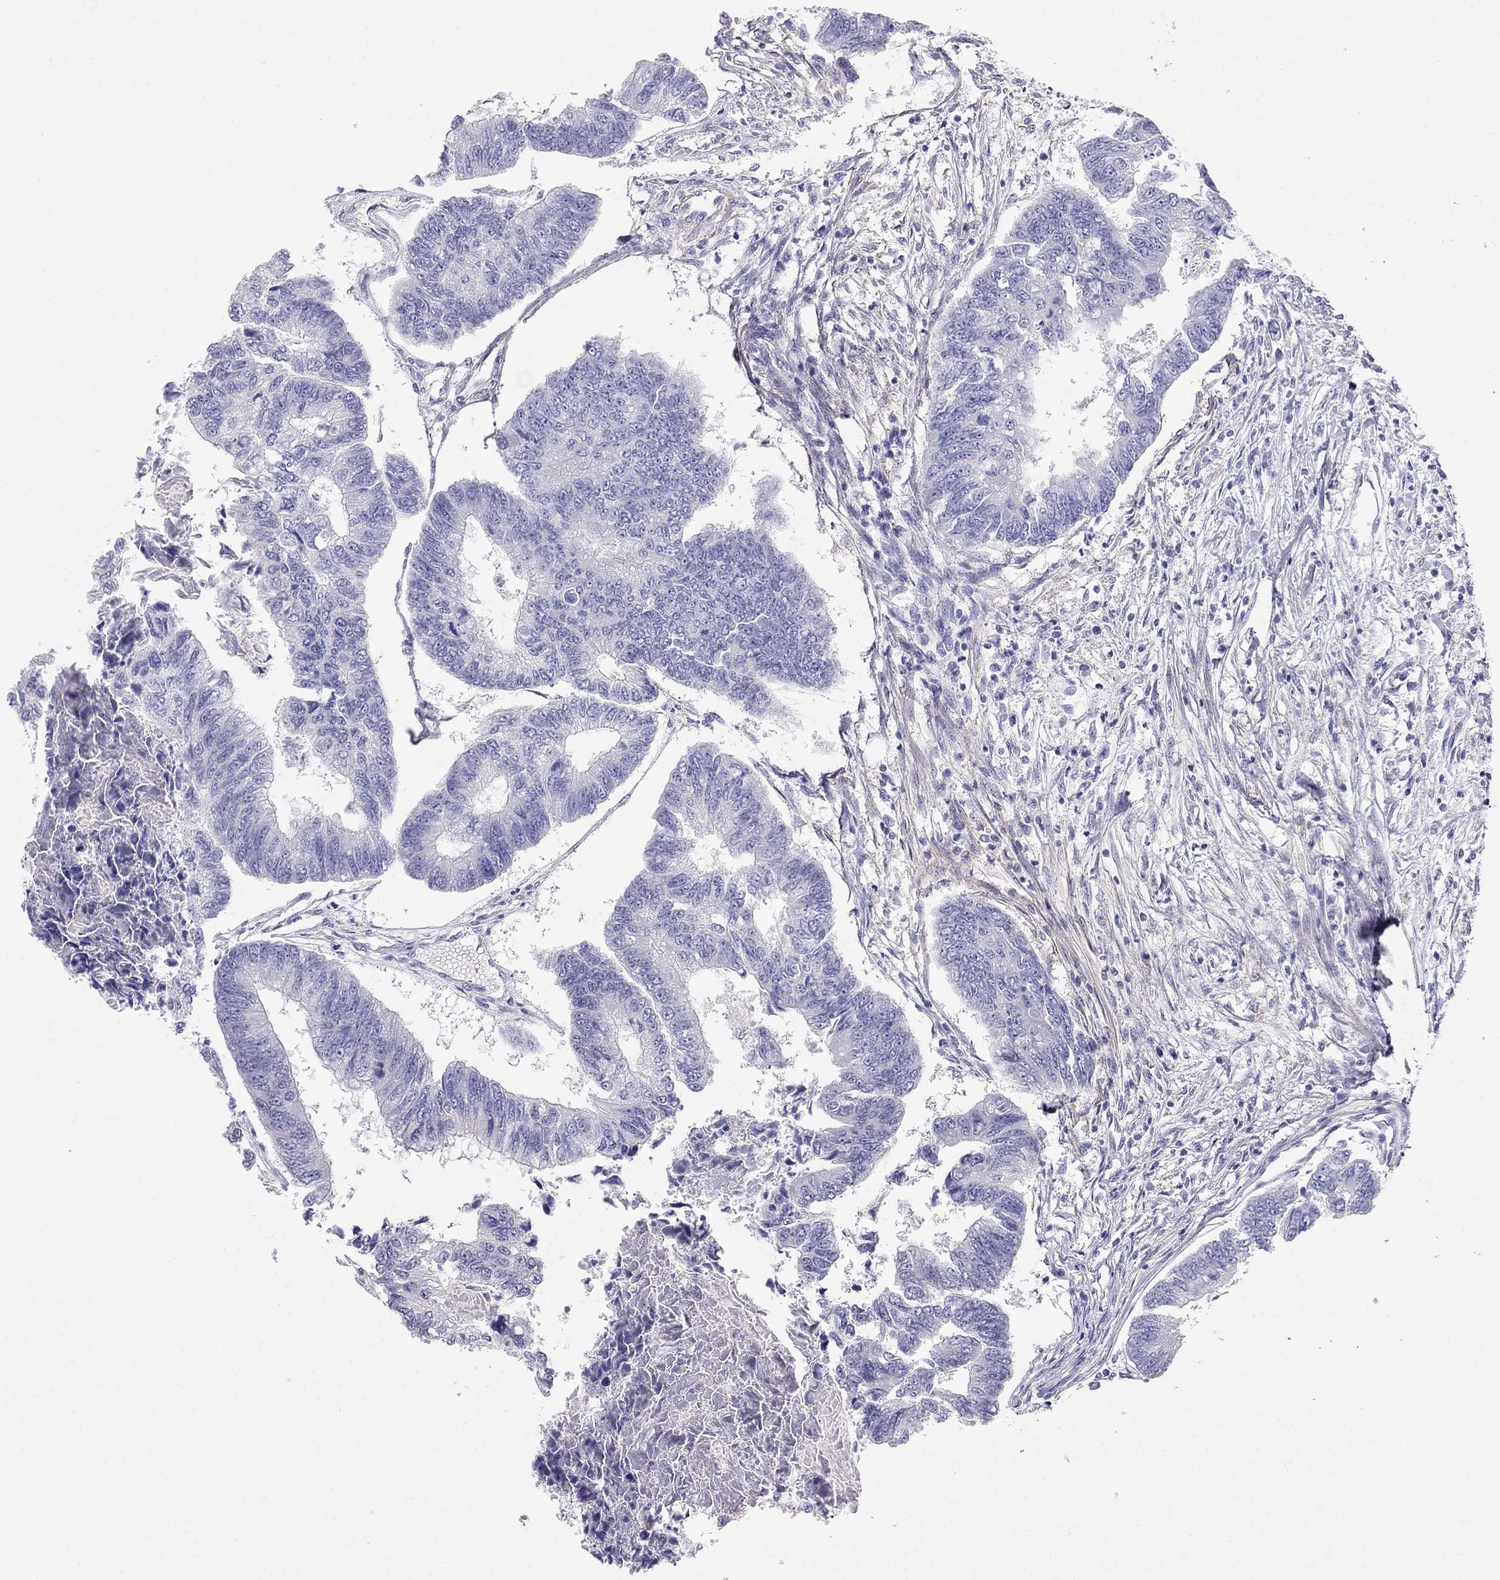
{"staining": {"intensity": "negative", "quantity": "none", "location": "none"}, "tissue": "colorectal cancer", "cell_type": "Tumor cells", "image_type": "cancer", "snomed": [{"axis": "morphology", "description": "Adenocarcinoma, NOS"}, {"axis": "topography", "description": "Colon"}], "caption": "Immunohistochemical staining of colorectal adenocarcinoma exhibits no significant expression in tumor cells.", "gene": "LY6H", "patient": {"sex": "female", "age": 65}}